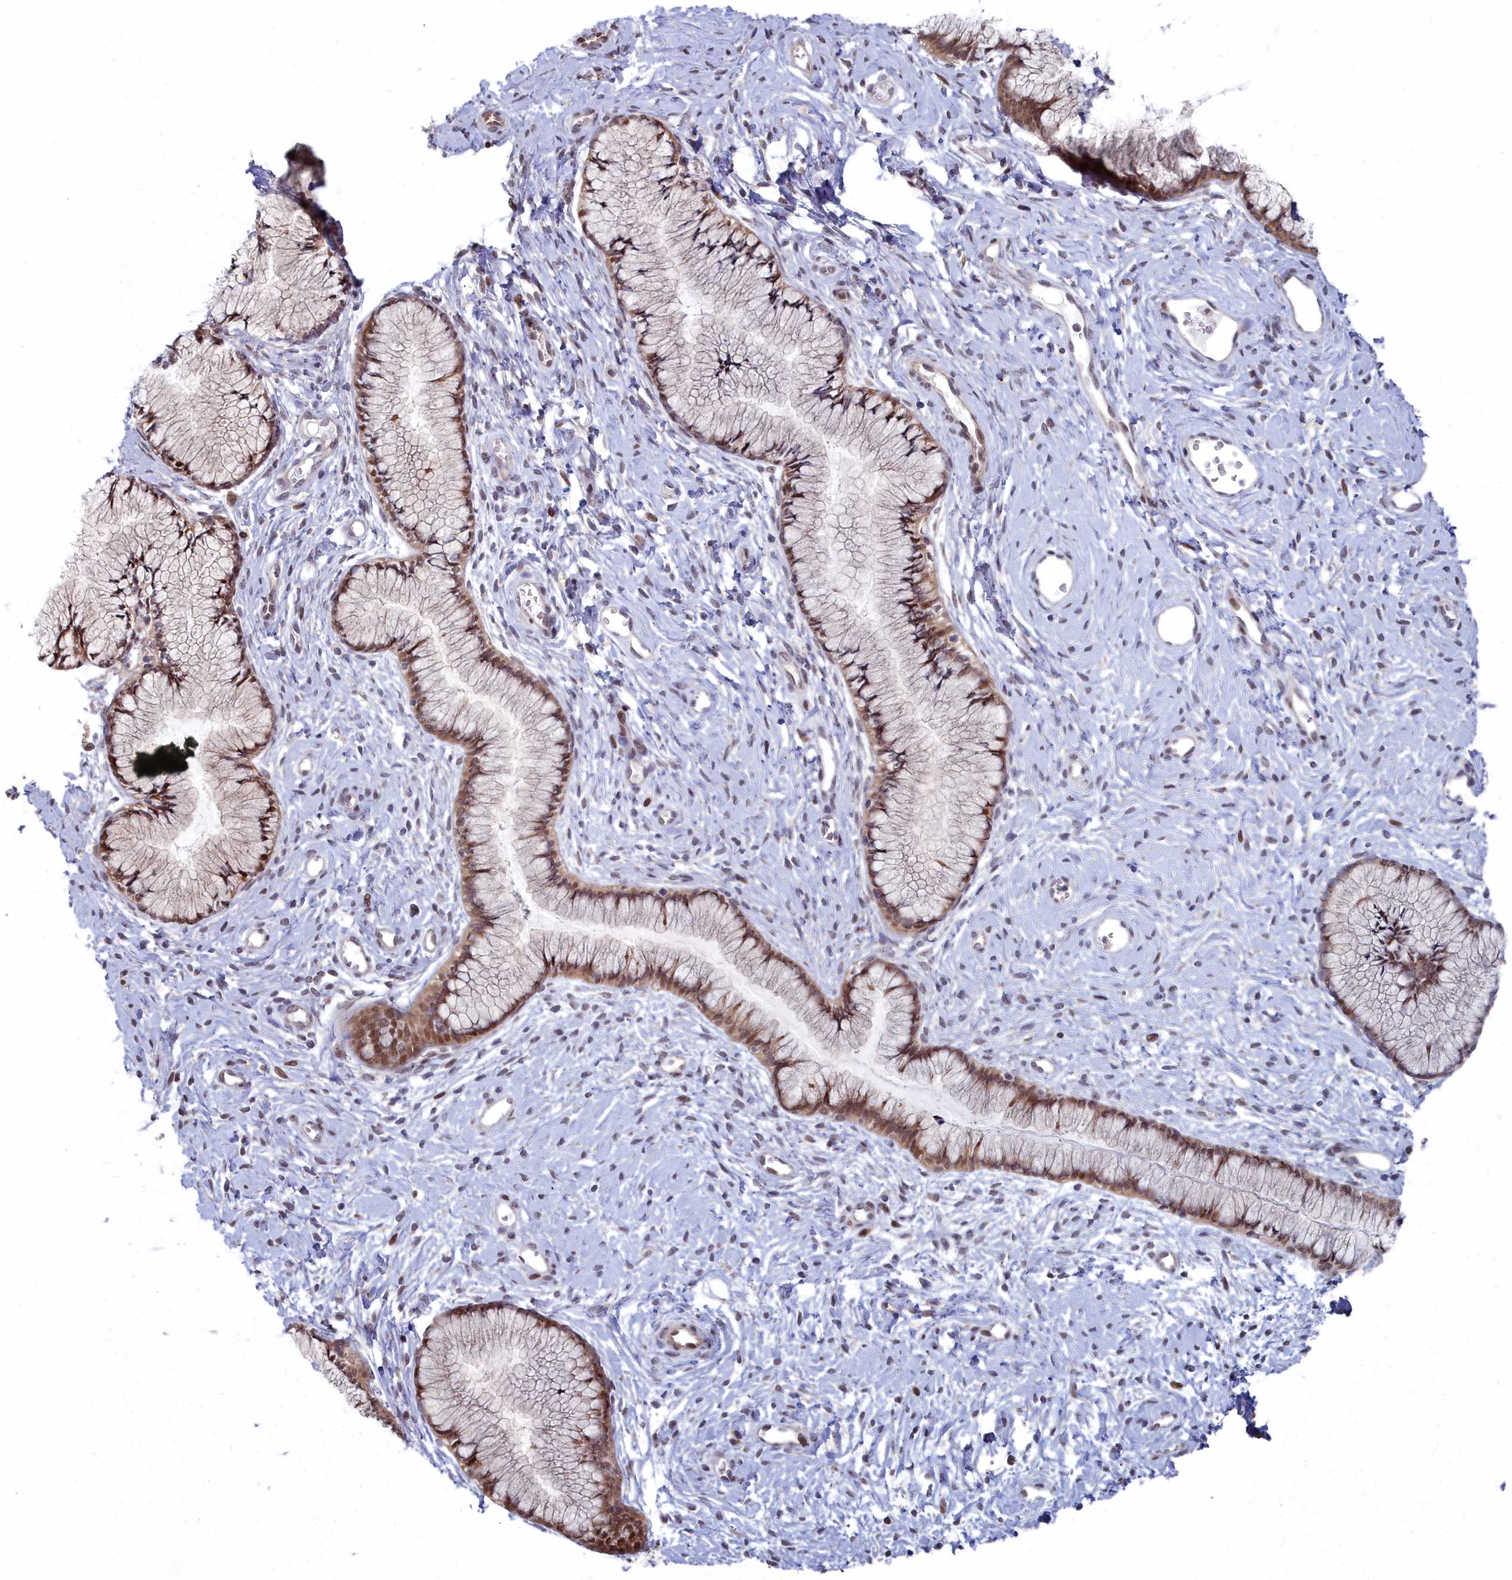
{"staining": {"intensity": "strong", "quantity": ">75%", "location": "nuclear"}, "tissue": "cervix", "cell_type": "Glandular cells", "image_type": "normal", "snomed": [{"axis": "morphology", "description": "Normal tissue, NOS"}, {"axis": "topography", "description": "Cervix"}], "caption": "IHC photomicrograph of benign cervix stained for a protein (brown), which reveals high levels of strong nuclear staining in approximately >75% of glandular cells.", "gene": "RPS27A", "patient": {"sex": "female", "age": 42}}